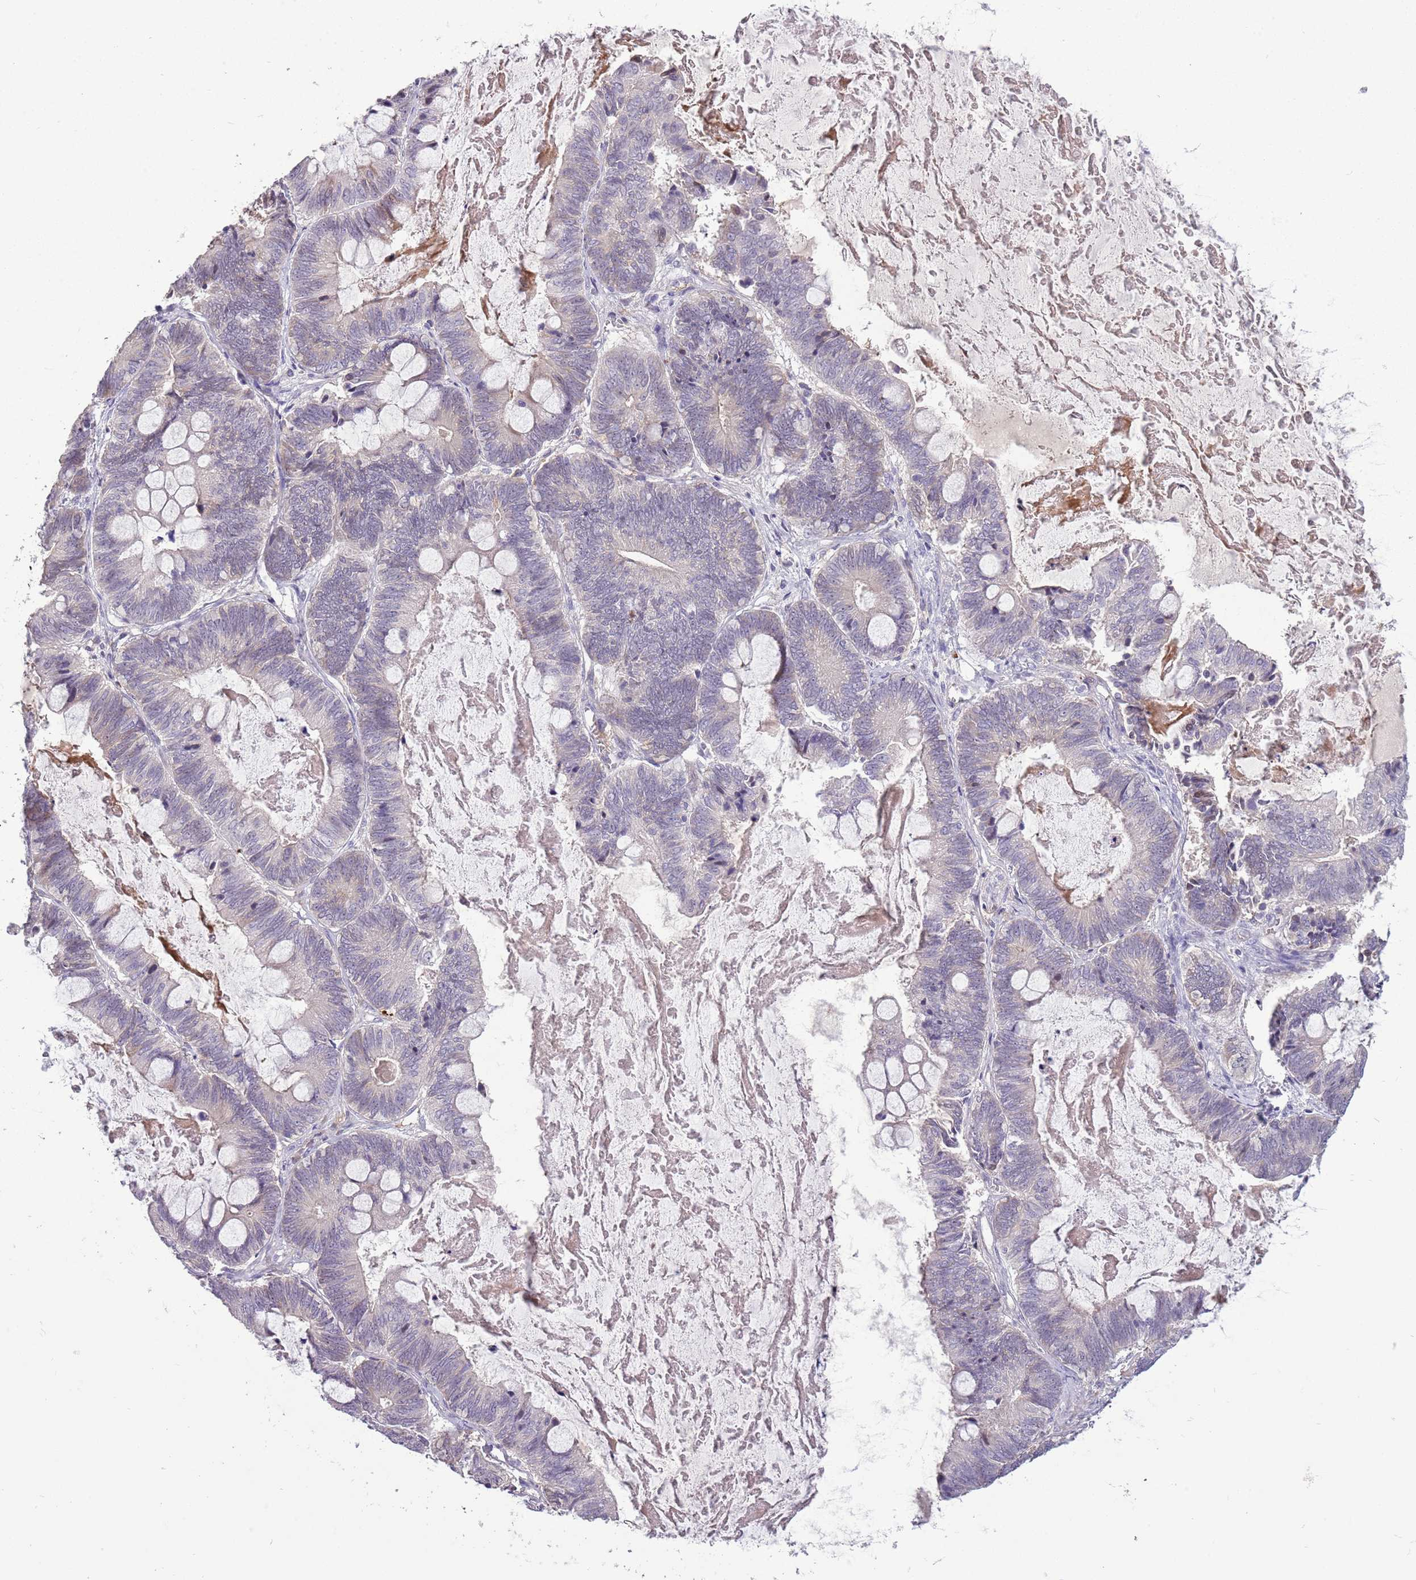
{"staining": {"intensity": "negative", "quantity": "none", "location": "none"}, "tissue": "ovarian cancer", "cell_type": "Tumor cells", "image_type": "cancer", "snomed": [{"axis": "morphology", "description": "Cystadenocarcinoma, mucinous, NOS"}, {"axis": "topography", "description": "Ovary"}], "caption": "Immunohistochemistry (IHC) image of neoplastic tissue: human ovarian cancer stained with DAB (3,3'-diaminobenzidine) shows no significant protein expression in tumor cells.", "gene": "SCAMP5", "patient": {"sex": "female", "age": 61}}